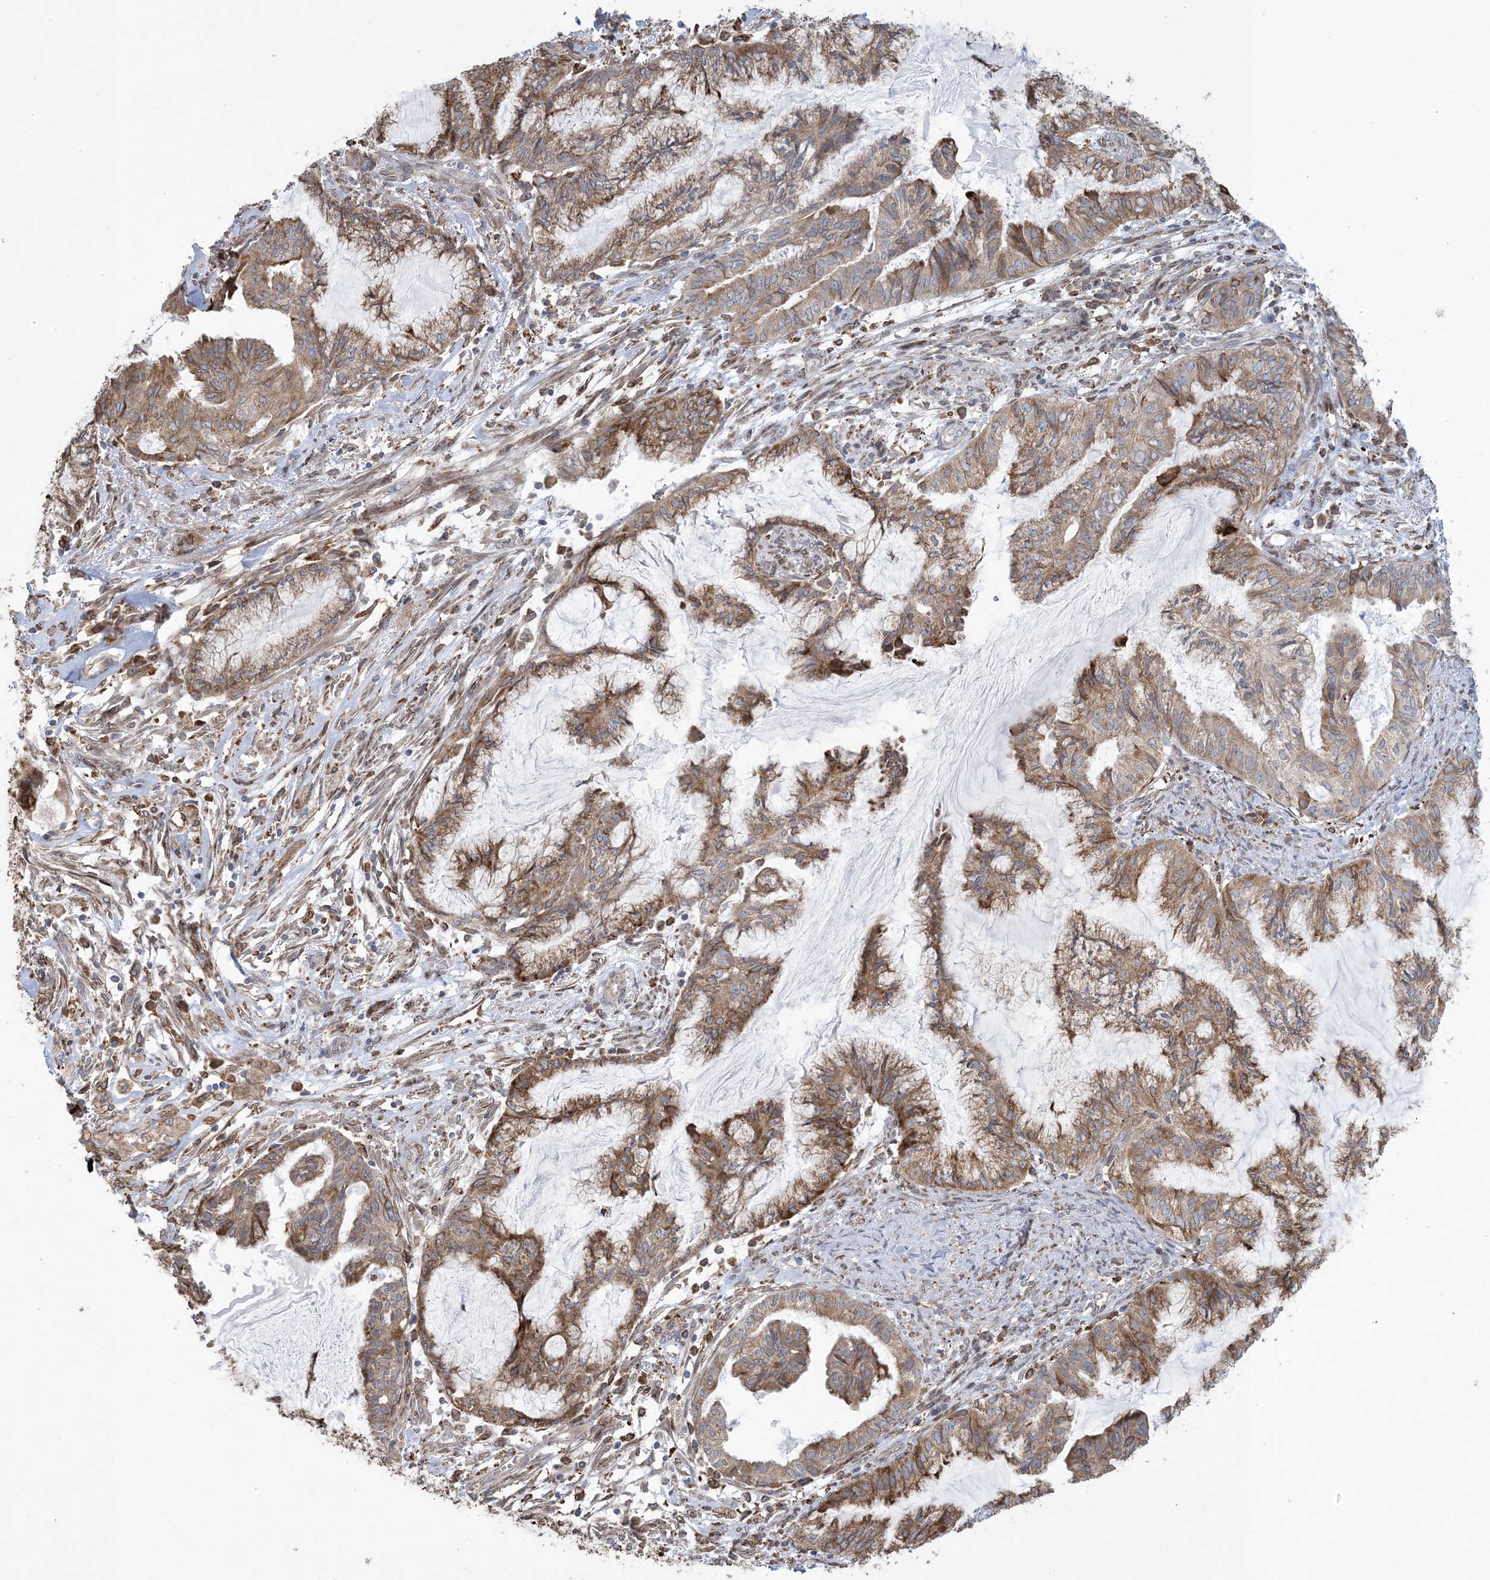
{"staining": {"intensity": "moderate", "quantity": ">75%", "location": "cytoplasmic/membranous"}, "tissue": "endometrial cancer", "cell_type": "Tumor cells", "image_type": "cancer", "snomed": [{"axis": "morphology", "description": "Adenocarcinoma, NOS"}, {"axis": "topography", "description": "Endometrium"}], "caption": "DAB (3,3'-diaminobenzidine) immunohistochemical staining of human adenocarcinoma (endometrial) shows moderate cytoplasmic/membranous protein positivity in approximately >75% of tumor cells. Using DAB (3,3'-diaminobenzidine) (brown) and hematoxylin (blue) stains, captured at high magnification using brightfield microscopy.", "gene": "SHANK1", "patient": {"sex": "female", "age": 86}}